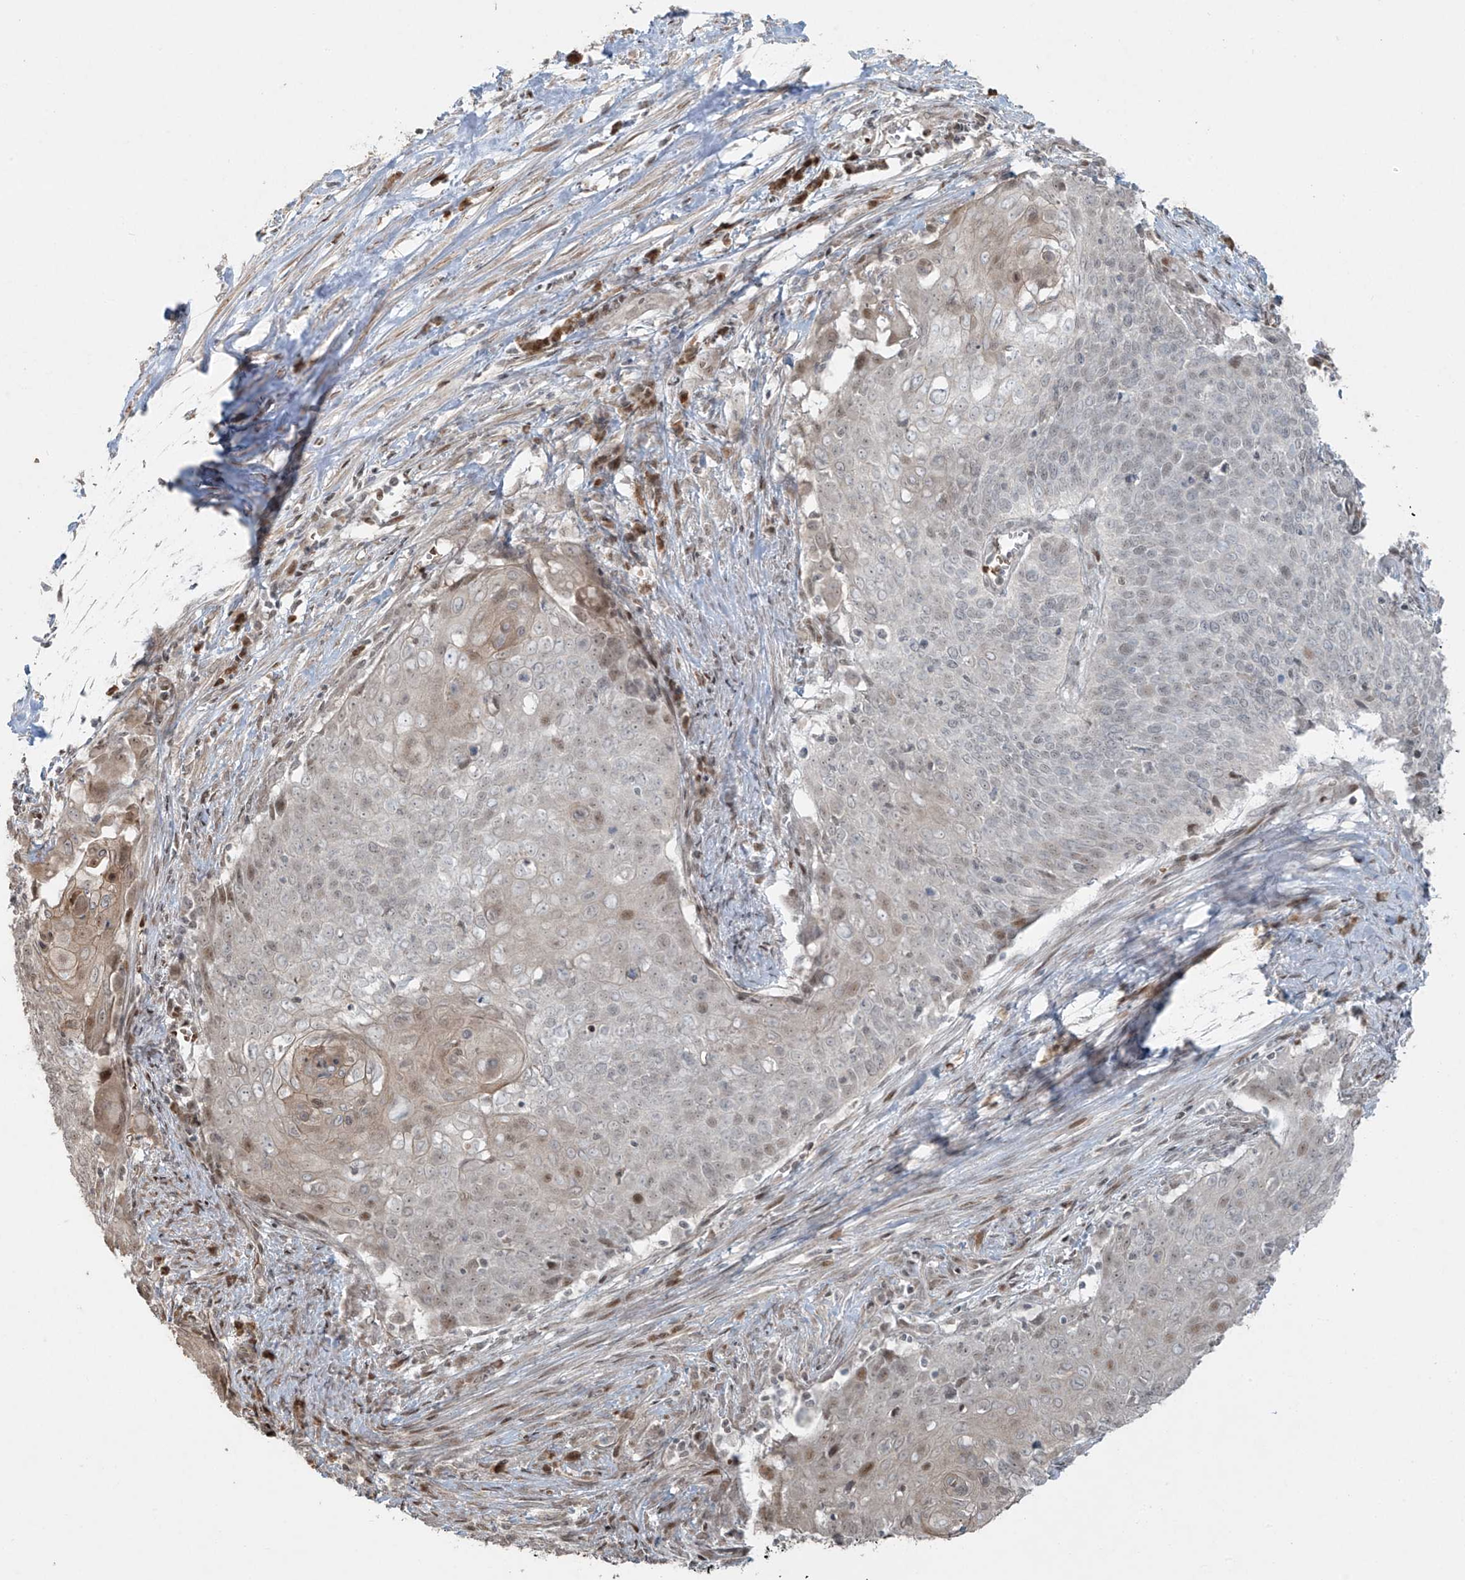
{"staining": {"intensity": "moderate", "quantity": "<25%", "location": "nuclear"}, "tissue": "cervical cancer", "cell_type": "Tumor cells", "image_type": "cancer", "snomed": [{"axis": "morphology", "description": "Squamous cell carcinoma, NOS"}, {"axis": "topography", "description": "Cervix"}], "caption": "Squamous cell carcinoma (cervical) stained with DAB IHC shows low levels of moderate nuclear expression in approximately <25% of tumor cells.", "gene": "TTC22", "patient": {"sex": "female", "age": 39}}